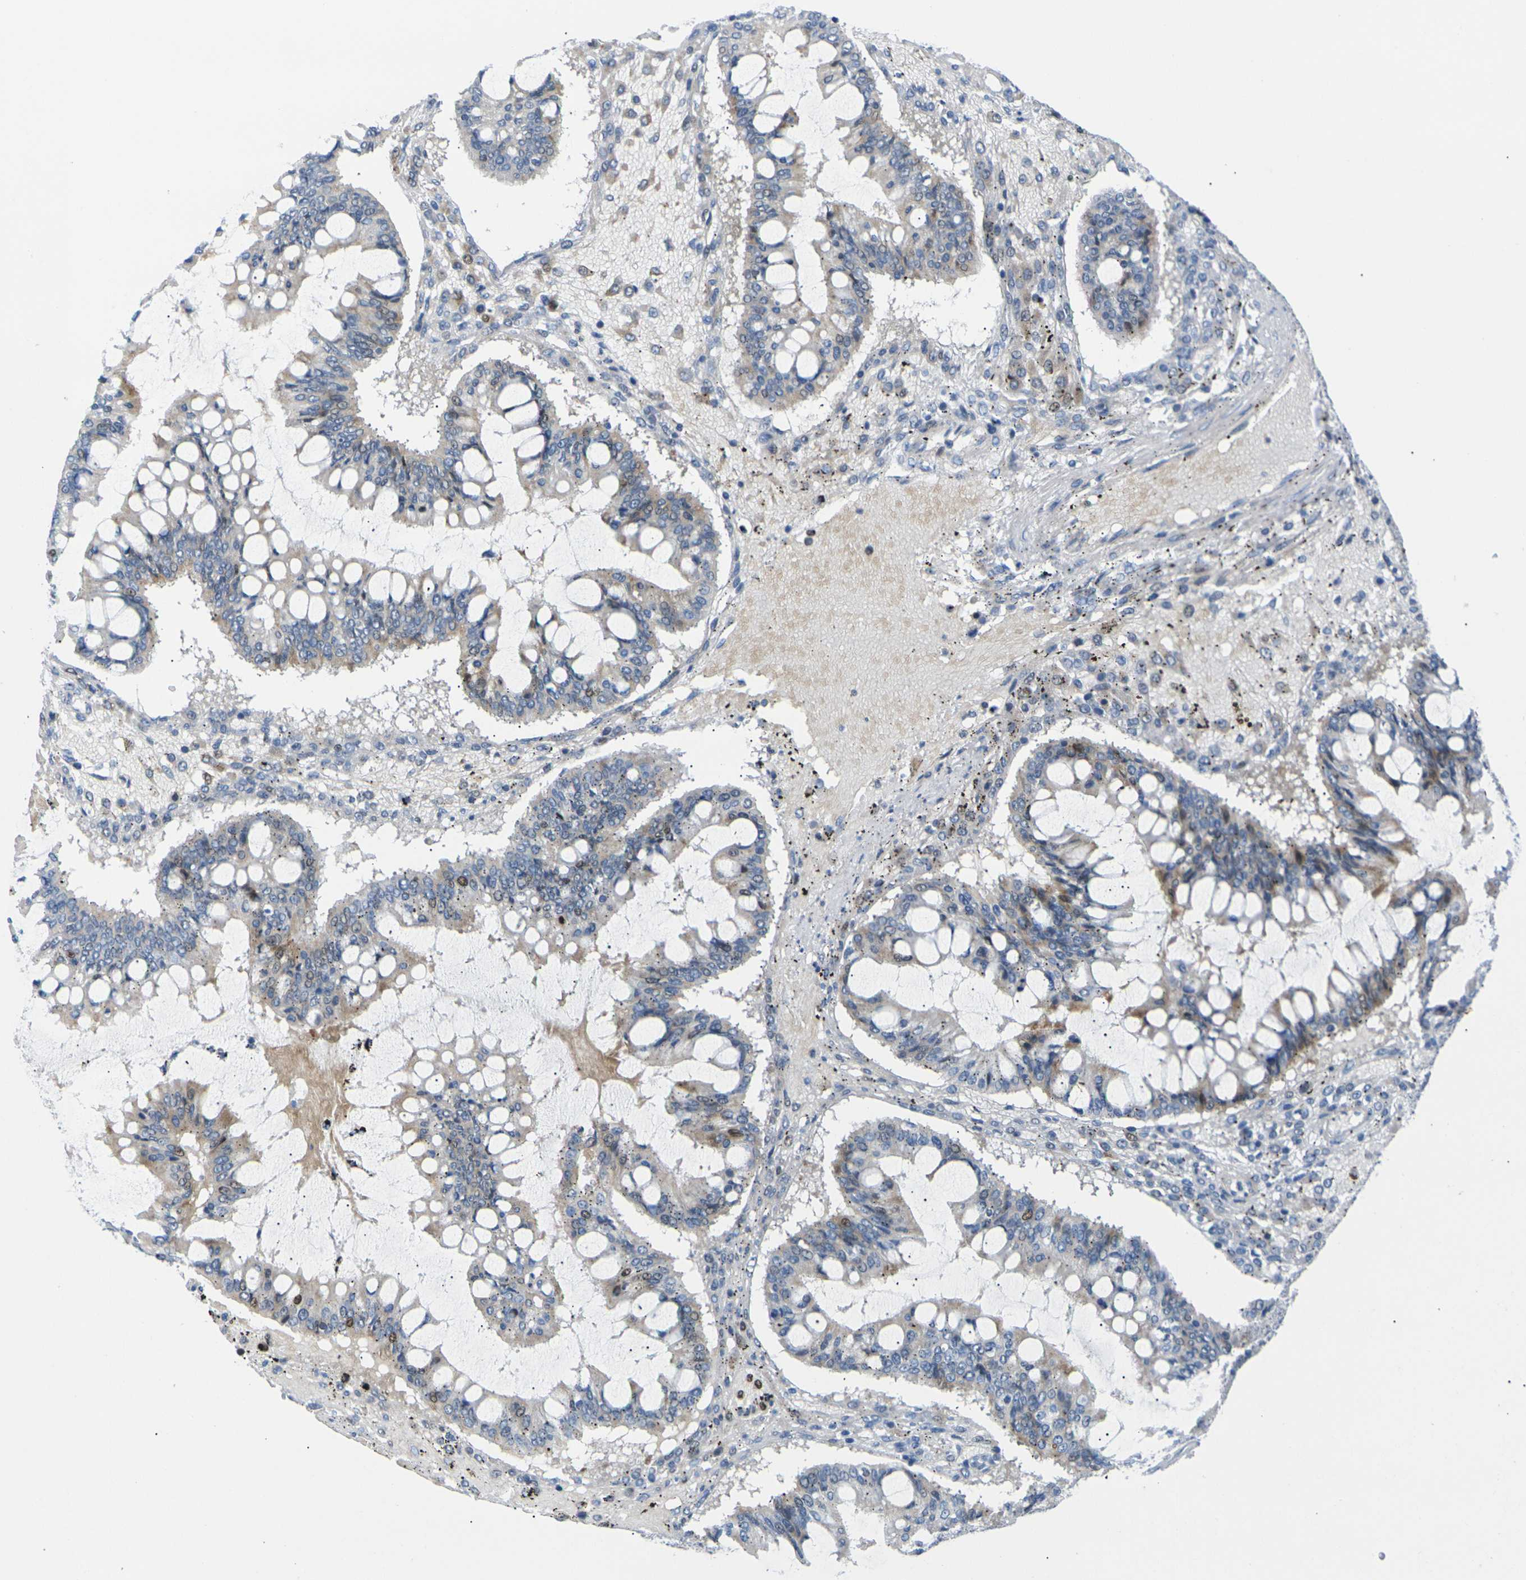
{"staining": {"intensity": "moderate", "quantity": "<25%", "location": "cytoplasmic/membranous,nuclear"}, "tissue": "ovarian cancer", "cell_type": "Tumor cells", "image_type": "cancer", "snomed": [{"axis": "morphology", "description": "Cystadenocarcinoma, mucinous, NOS"}, {"axis": "topography", "description": "Ovary"}], "caption": "Mucinous cystadenocarcinoma (ovarian) stained with immunohistochemistry (IHC) displays moderate cytoplasmic/membranous and nuclear staining in approximately <25% of tumor cells.", "gene": "RPS6KA3", "patient": {"sex": "female", "age": 73}}